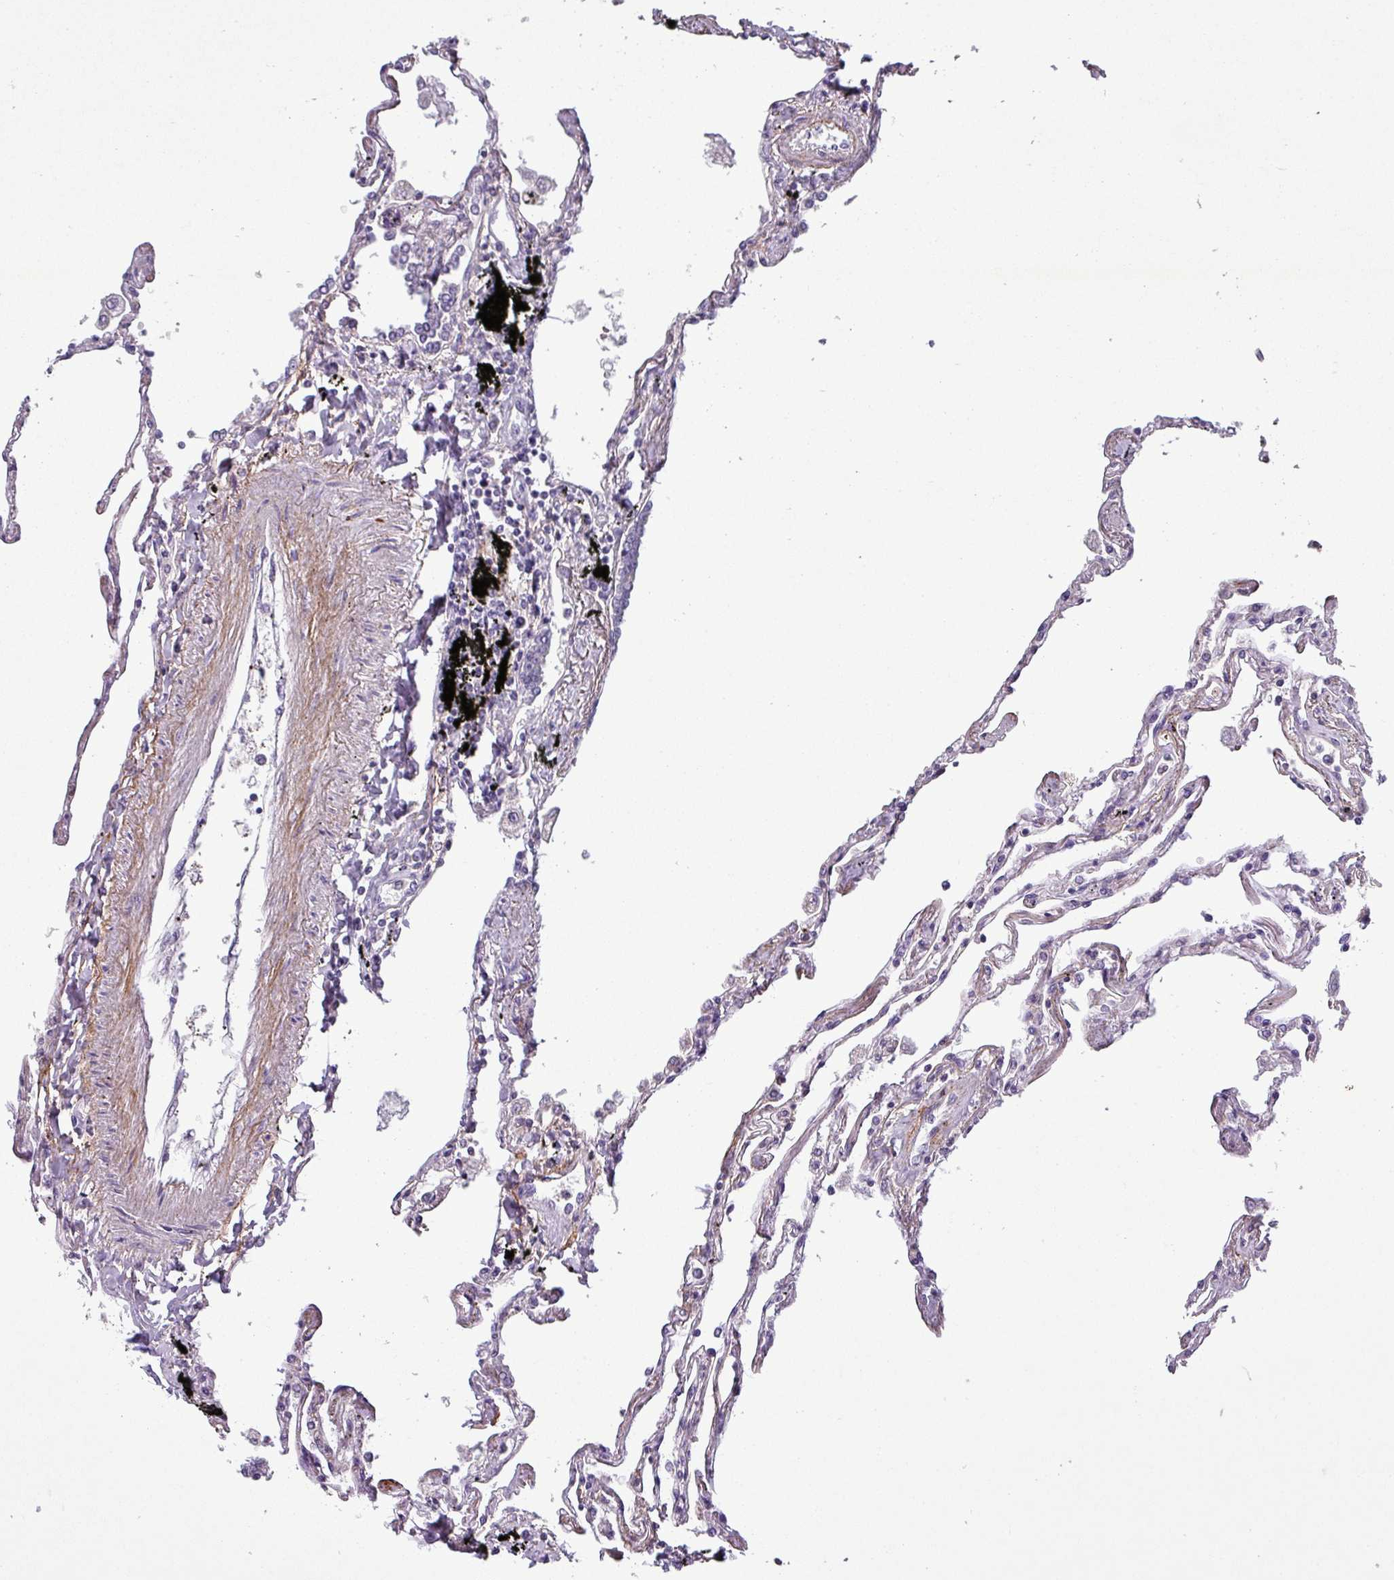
{"staining": {"intensity": "weak", "quantity": "25%-75%", "location": "cytoplasmic/membranous"}, "tissue": "lung", "cell_type": "Alveolar cells", "image_type": "normal", "snomed": [{"axis": "morphology", "description": "Normal tissue, NOS"}, {"axis": "topography", "description": "Lung"}], "caption": "Alveolar cells show weak cytoplasmic/membranous staining in approximately 25%-75% of cells in normal lung.", "gene": "PNMA6A", "patient": {"sex": "female", "age": 67}}